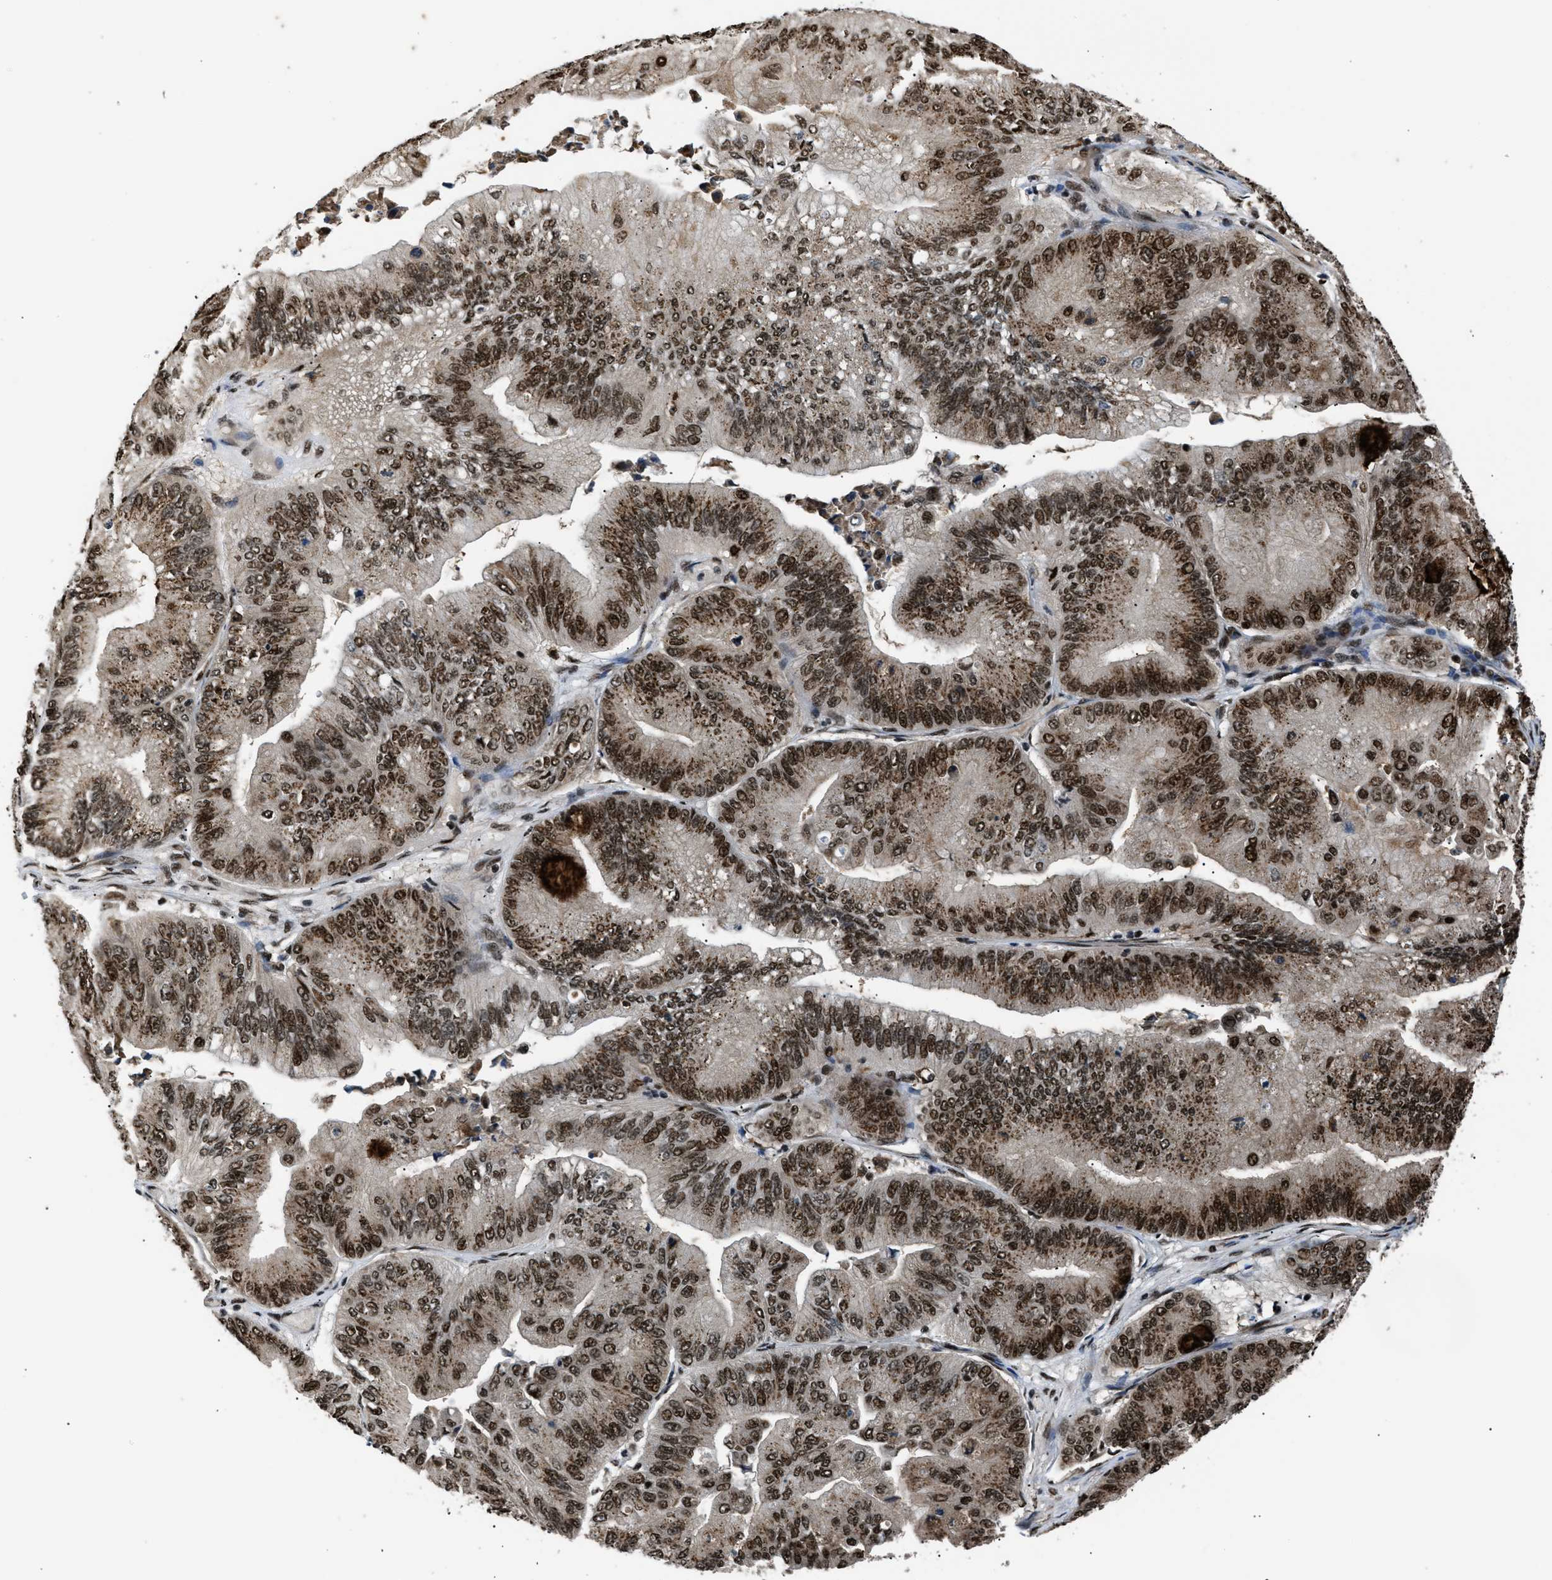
{"staining": {"intensity": "moderate", "quantity": ">75%", "location": "cytoplasmic/membranous,nuclear"}, "tissue": "ovarian cancer", "cell_type": "Tumor cells", "image_type": "cancer", "snomed": [{"axis": "morphology", "description": "Cystadenocarcinoma, mucinous, NOS"}, {"axis": "topography", "description": "Ovary"}], "caption": "High-magnification brightfield microscopy of ovarian cancer (mucinous cystadenocarcinoma) stained with DAB (brown) and counterstained with hematoxylin (blue). tumor cells exhibit moderate cytoplasmic/membranous and nuclear staining is appreciated in approximately>75% of cells.", "gene": "RBM5", "patient": {"sex": "female", "age": 61}}